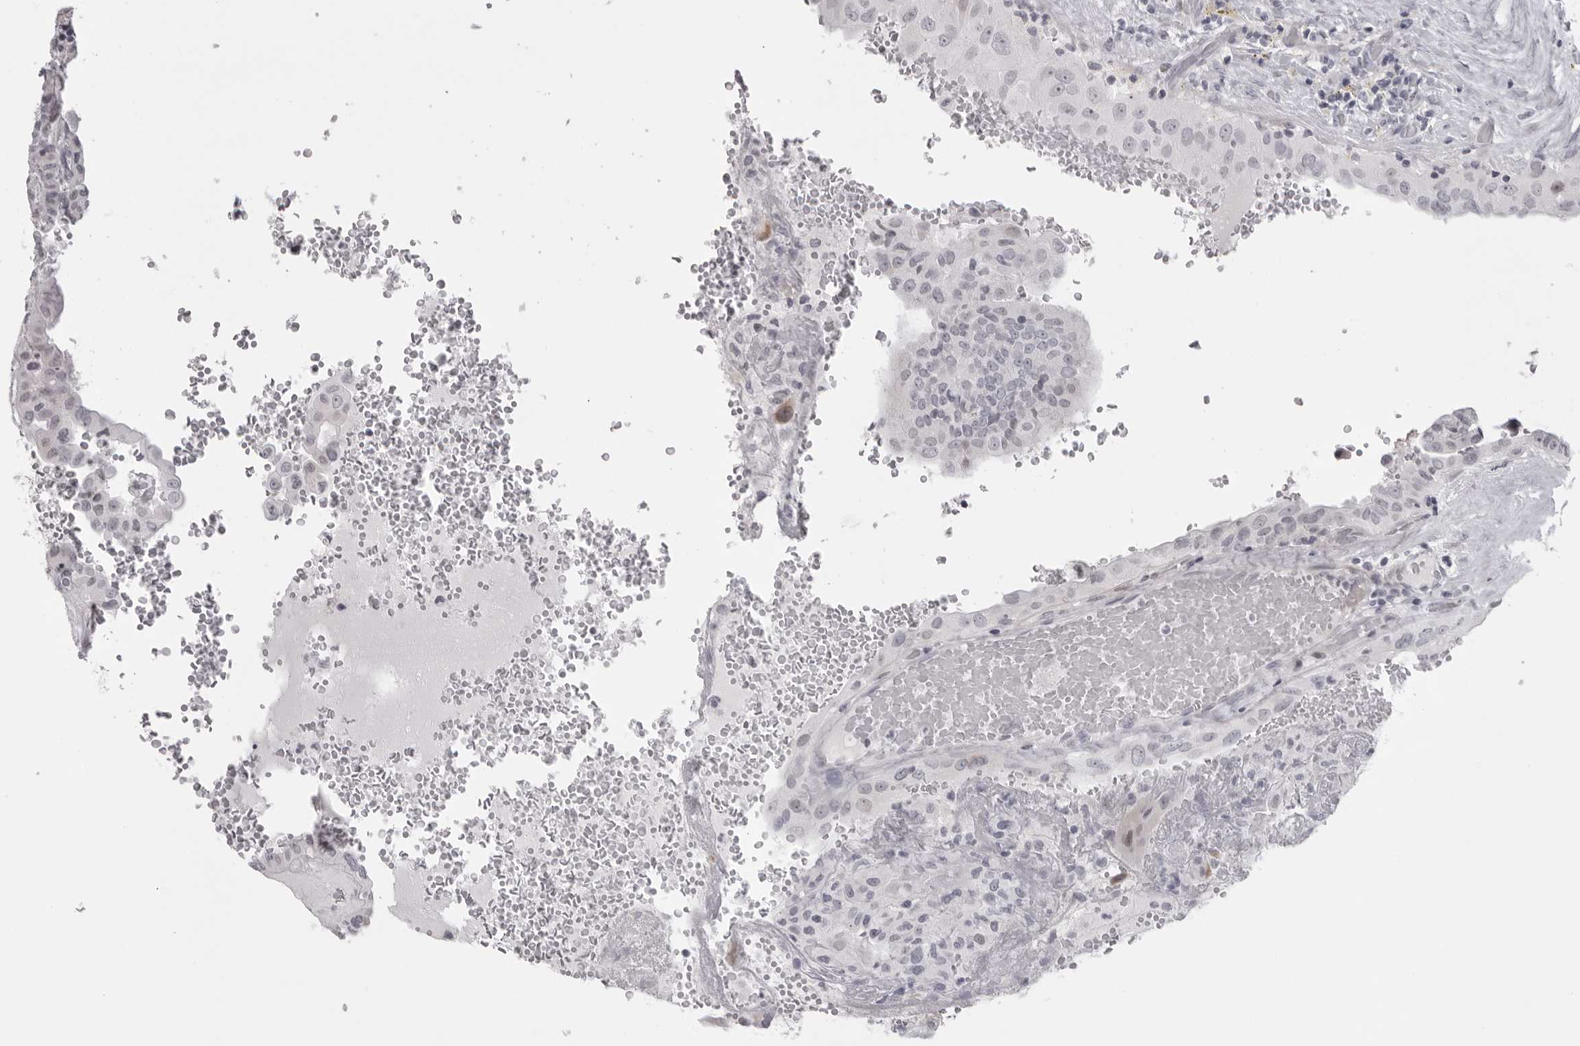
{"staining": {"intensity": "negative", "quantity": "none", "location": "none"}, "tissue": "thyroid cancer", "cell_type": "Tumor cells", "image_type": "cancer", "snomed": [{"axis": "morphology", "description": "Papillary adenocarcinoma, NOS"}, {"axis": "topography", "description": "Thyroid gland"}], "caption": "This is a histopathology image of IHC staining of thyroid cancer, which shows no positivity in tumor cells. (DAB (3,3'-diaminobenzidine) IHC visualized using brightfield microscopy, high magnification).", "gene": "NUDT18", "patient": {"sex": "male", "age": 77}}